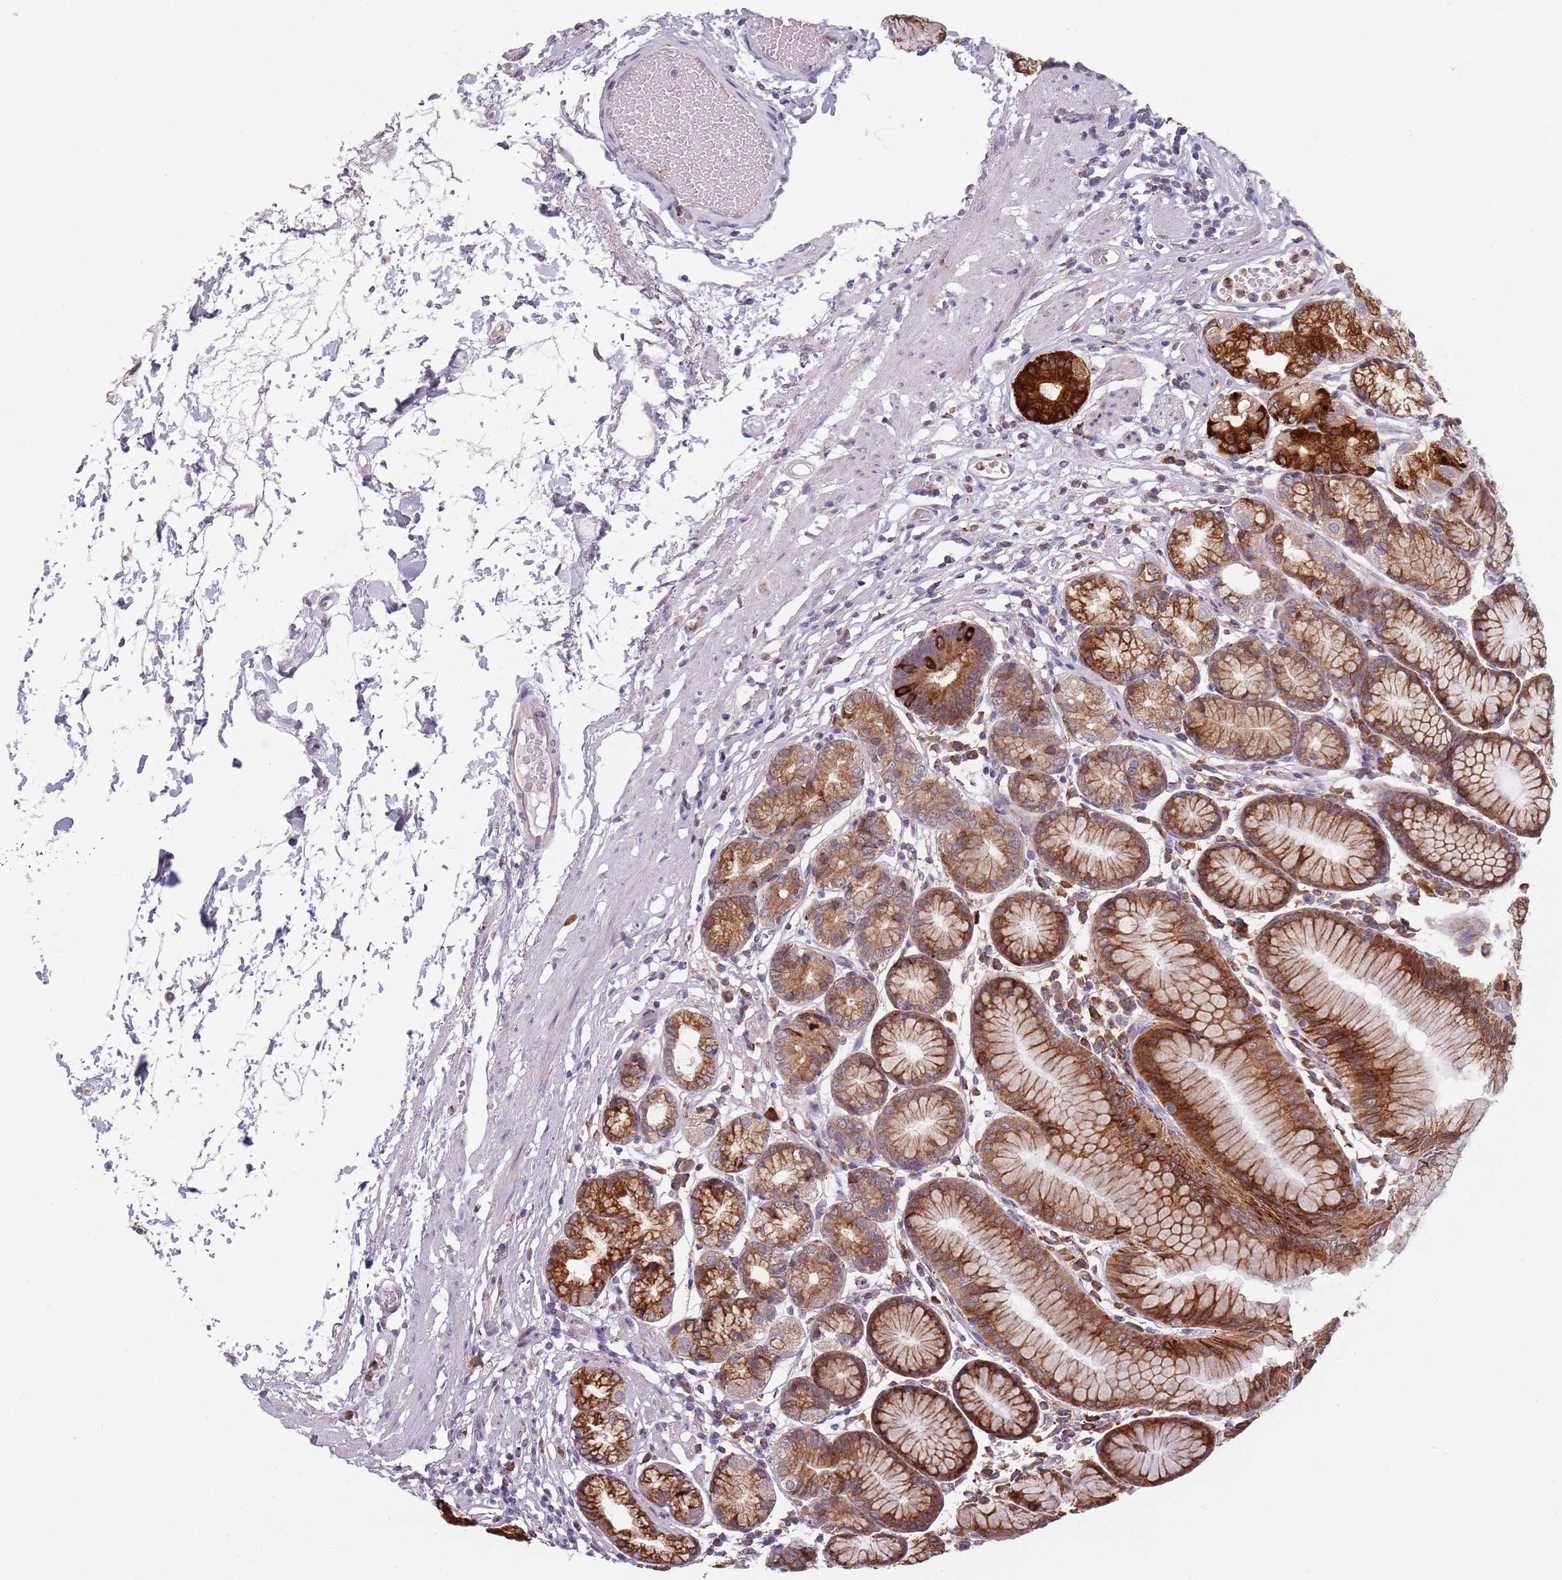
{"staining": {"intensity": "strong", "quantity": "25%-75%", "location": "cytoplasmic/membranous"}, "tissue": "stomach", "cell_type": "Glandular cells", "image_type": "normal", "snomed": [{"axis": "morphology", "description": "Normal tissue, NOS"}, {"axis": "topography", "description": "Stomach"}], "caption": "A high-resolution histopathology image shows IHC staining of normal stomach, which displays strong cytoplasmic/membranous expression in approximately 25%-75% of glandular cells.", "gene": "RPS9", "patient": {"sex": "female", "age": 57}}